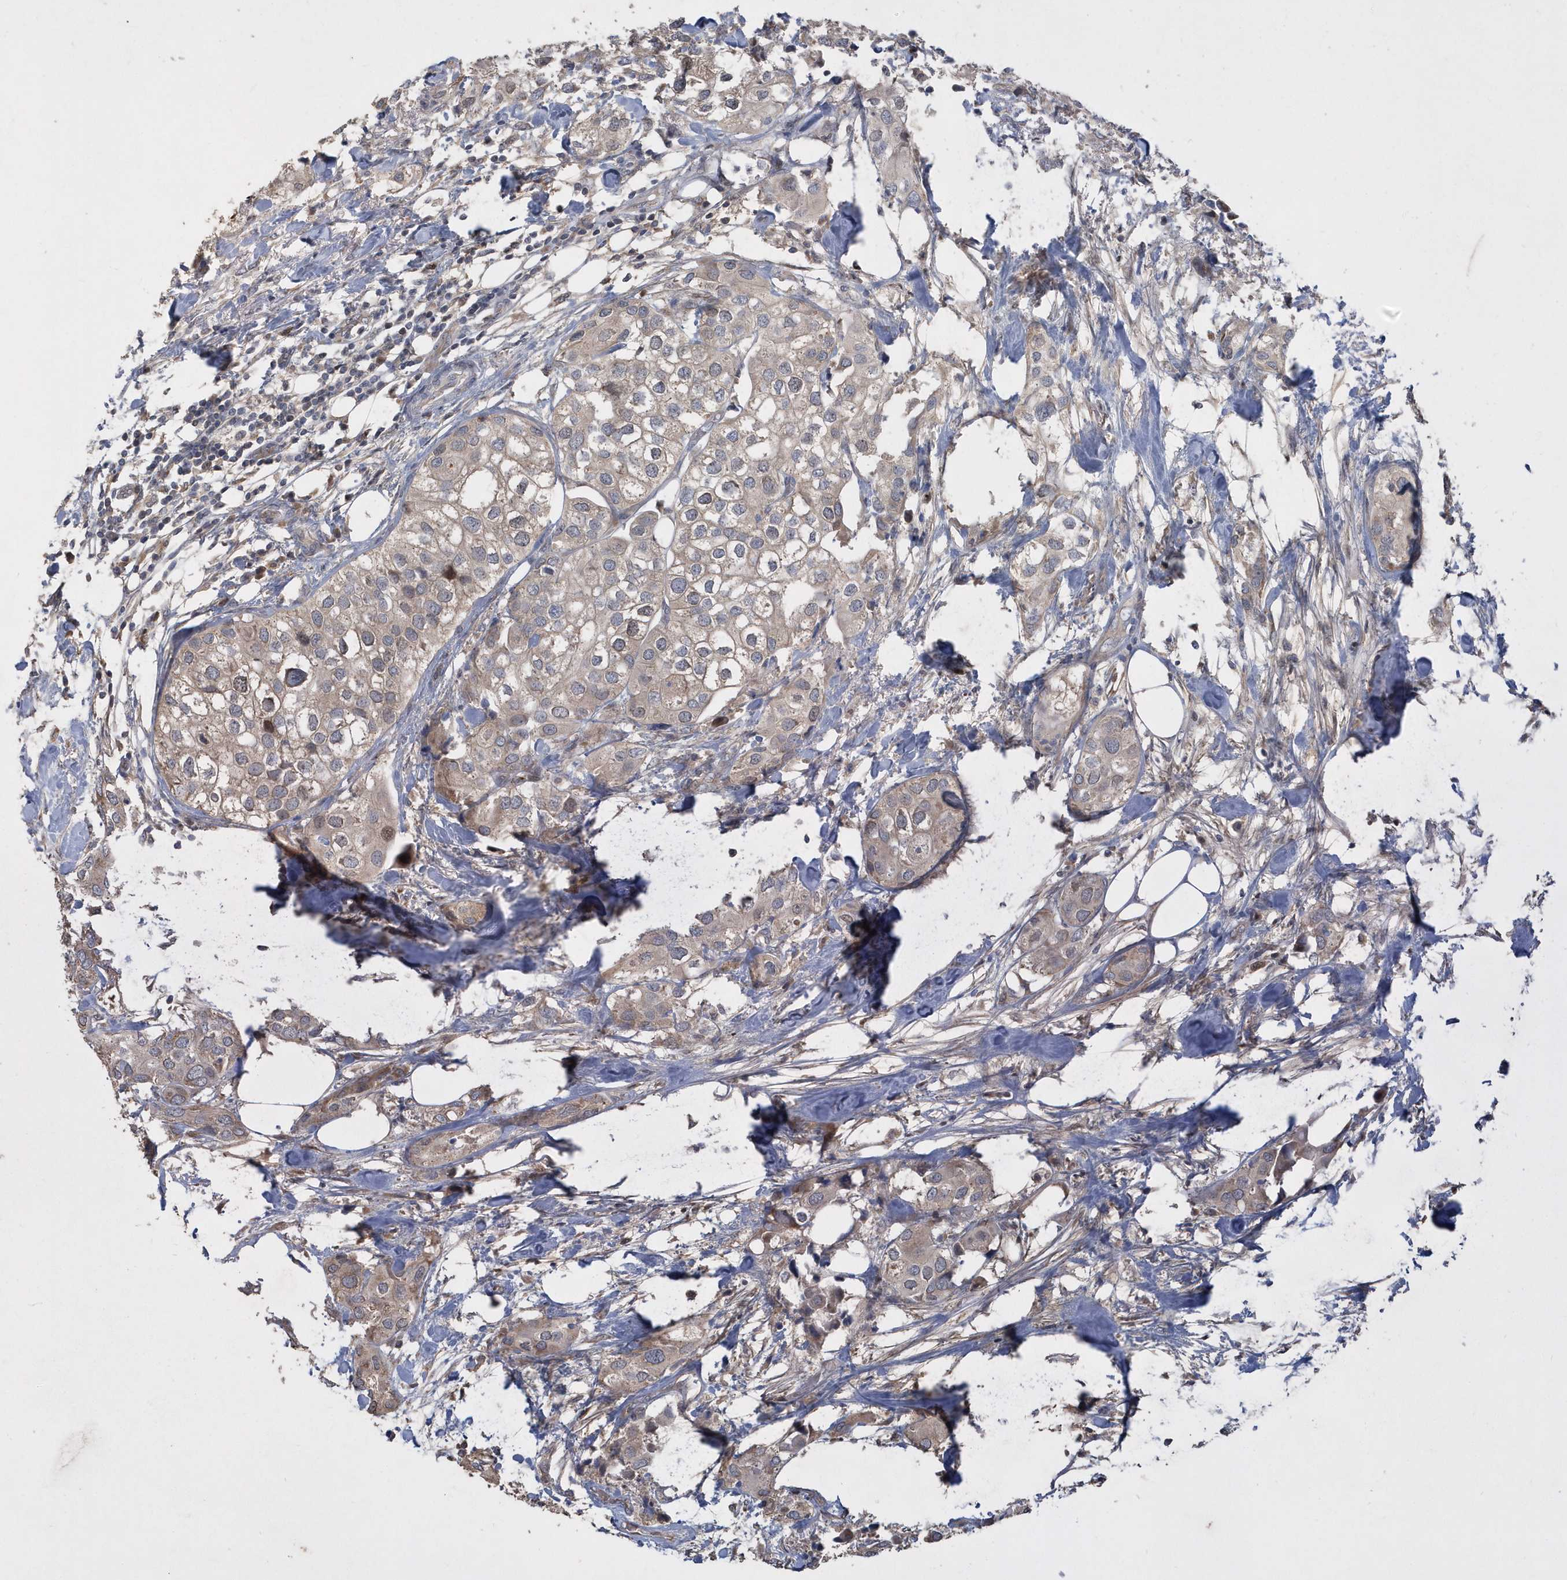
{"staining": {"intensity": "weak", "quantity": ">75%", "location": "cytoplasmic/membranous"}, "tissue": "urothelial cancer", "cell_type": "Tumor cells", "image_type": "cancer", "snomed": [{"axis": "morphology", "description": "Urothelial carcinoma, High grade"}, {"axis": "topography", "description": "Urinary bladder"}], "caption": "A photomicrograph showing weak cytoplasmic/membranous expression in about >75% of tumor cells in urothelial cancer, as visualized by brown immunohistochemical staining.", "gene": "TRAIP", "patient": {"sex": "male", "age": 64}}